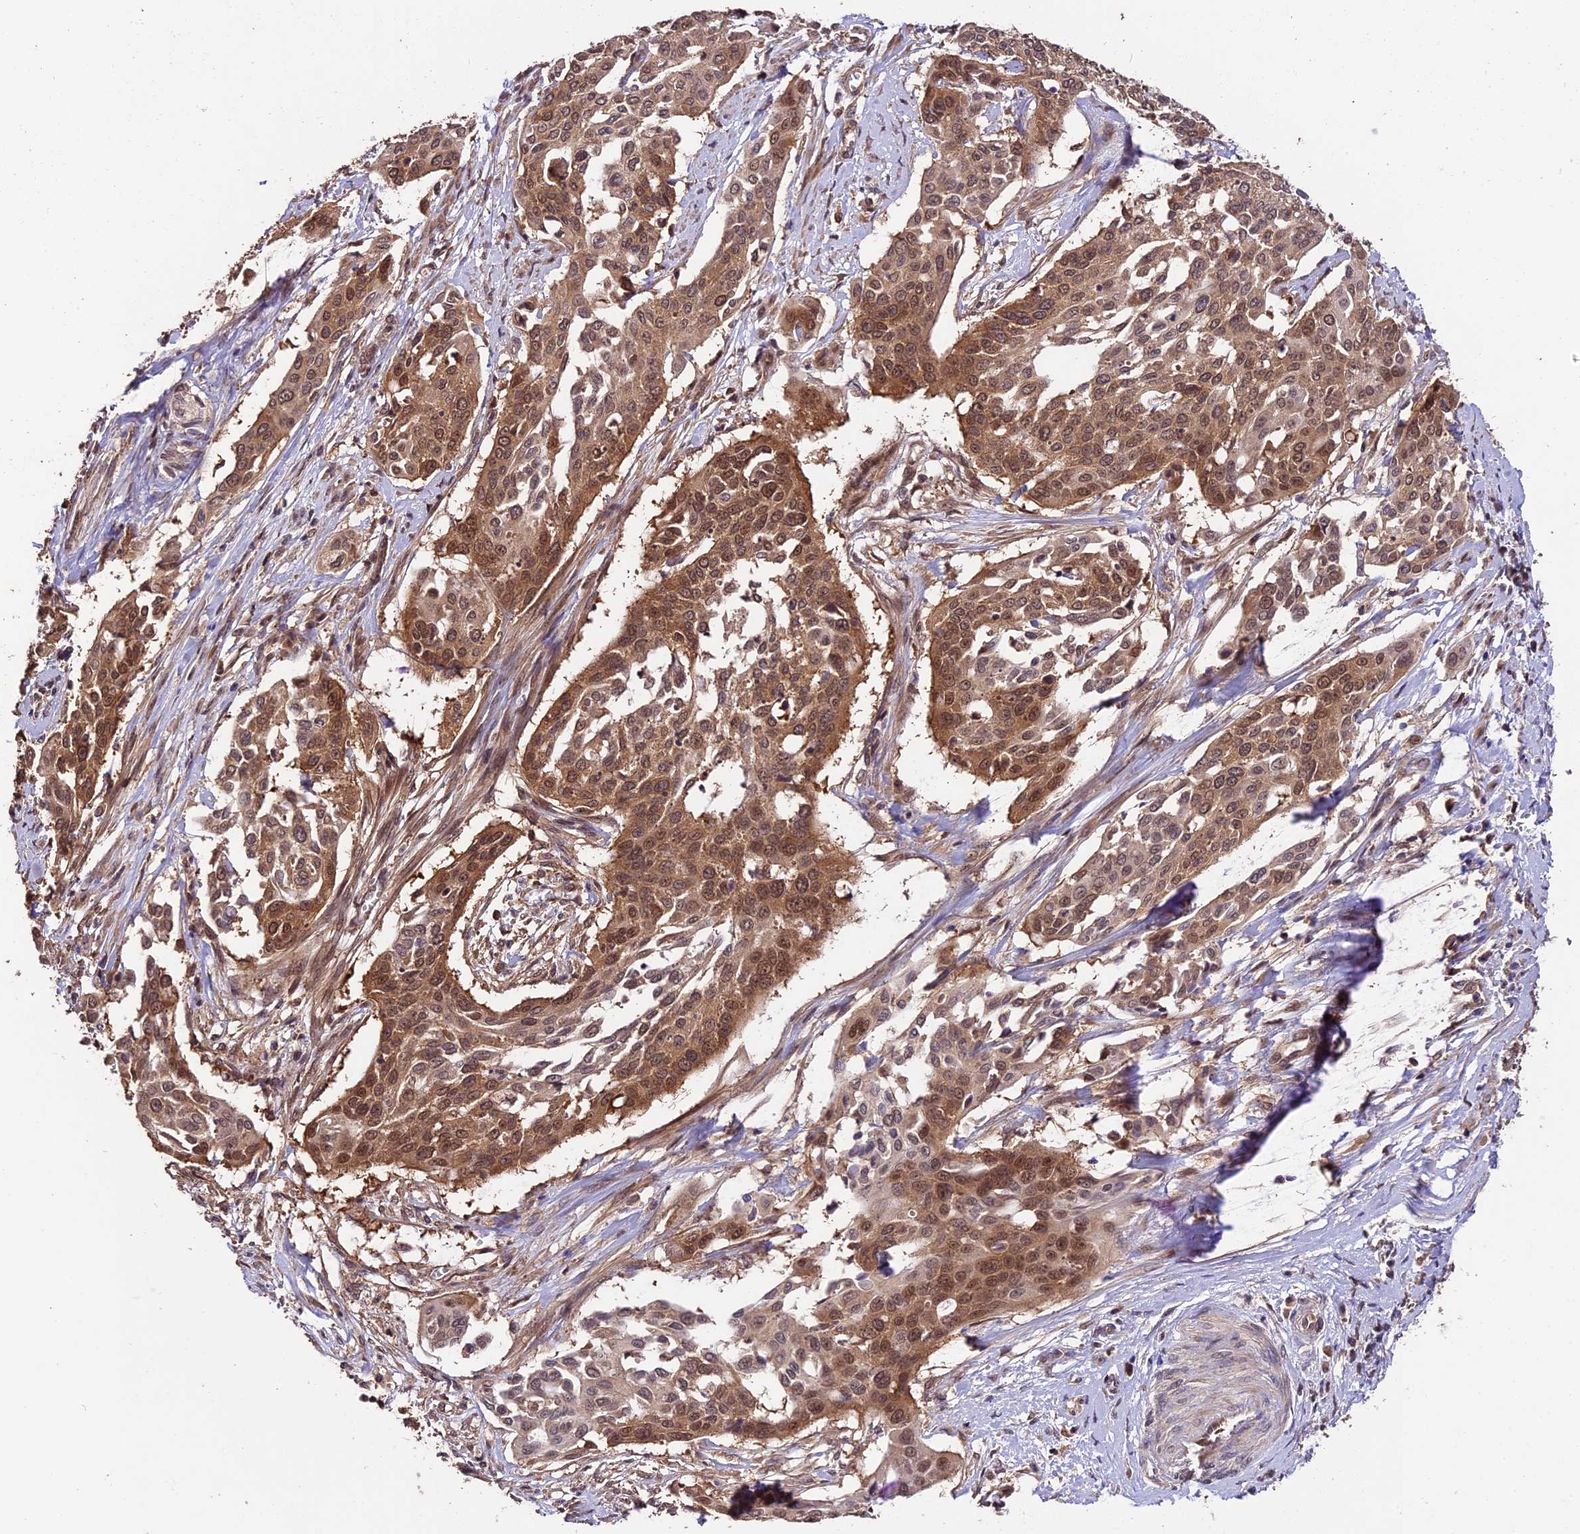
{"staining": {"intensity": "moderate", "quantity": ">75%", "location": "cytoplasmic/membranous,nuclear"}, "tissue": "cervical cancer", "cell_type": "Tumor cells", "image_type": "cancer", "snomed": [{"axis": "morphology", "description": "Squamous cell carcinoma, NOS"}, {"axis": "topography", "description": "Cervix"}], "caption": "Human cervical squamous cell carcinoma stained with a protein marker displays moderate staining in tumor cells.", "gene": "TRMT1", "patient": {"sex": "female", "age": 44}}